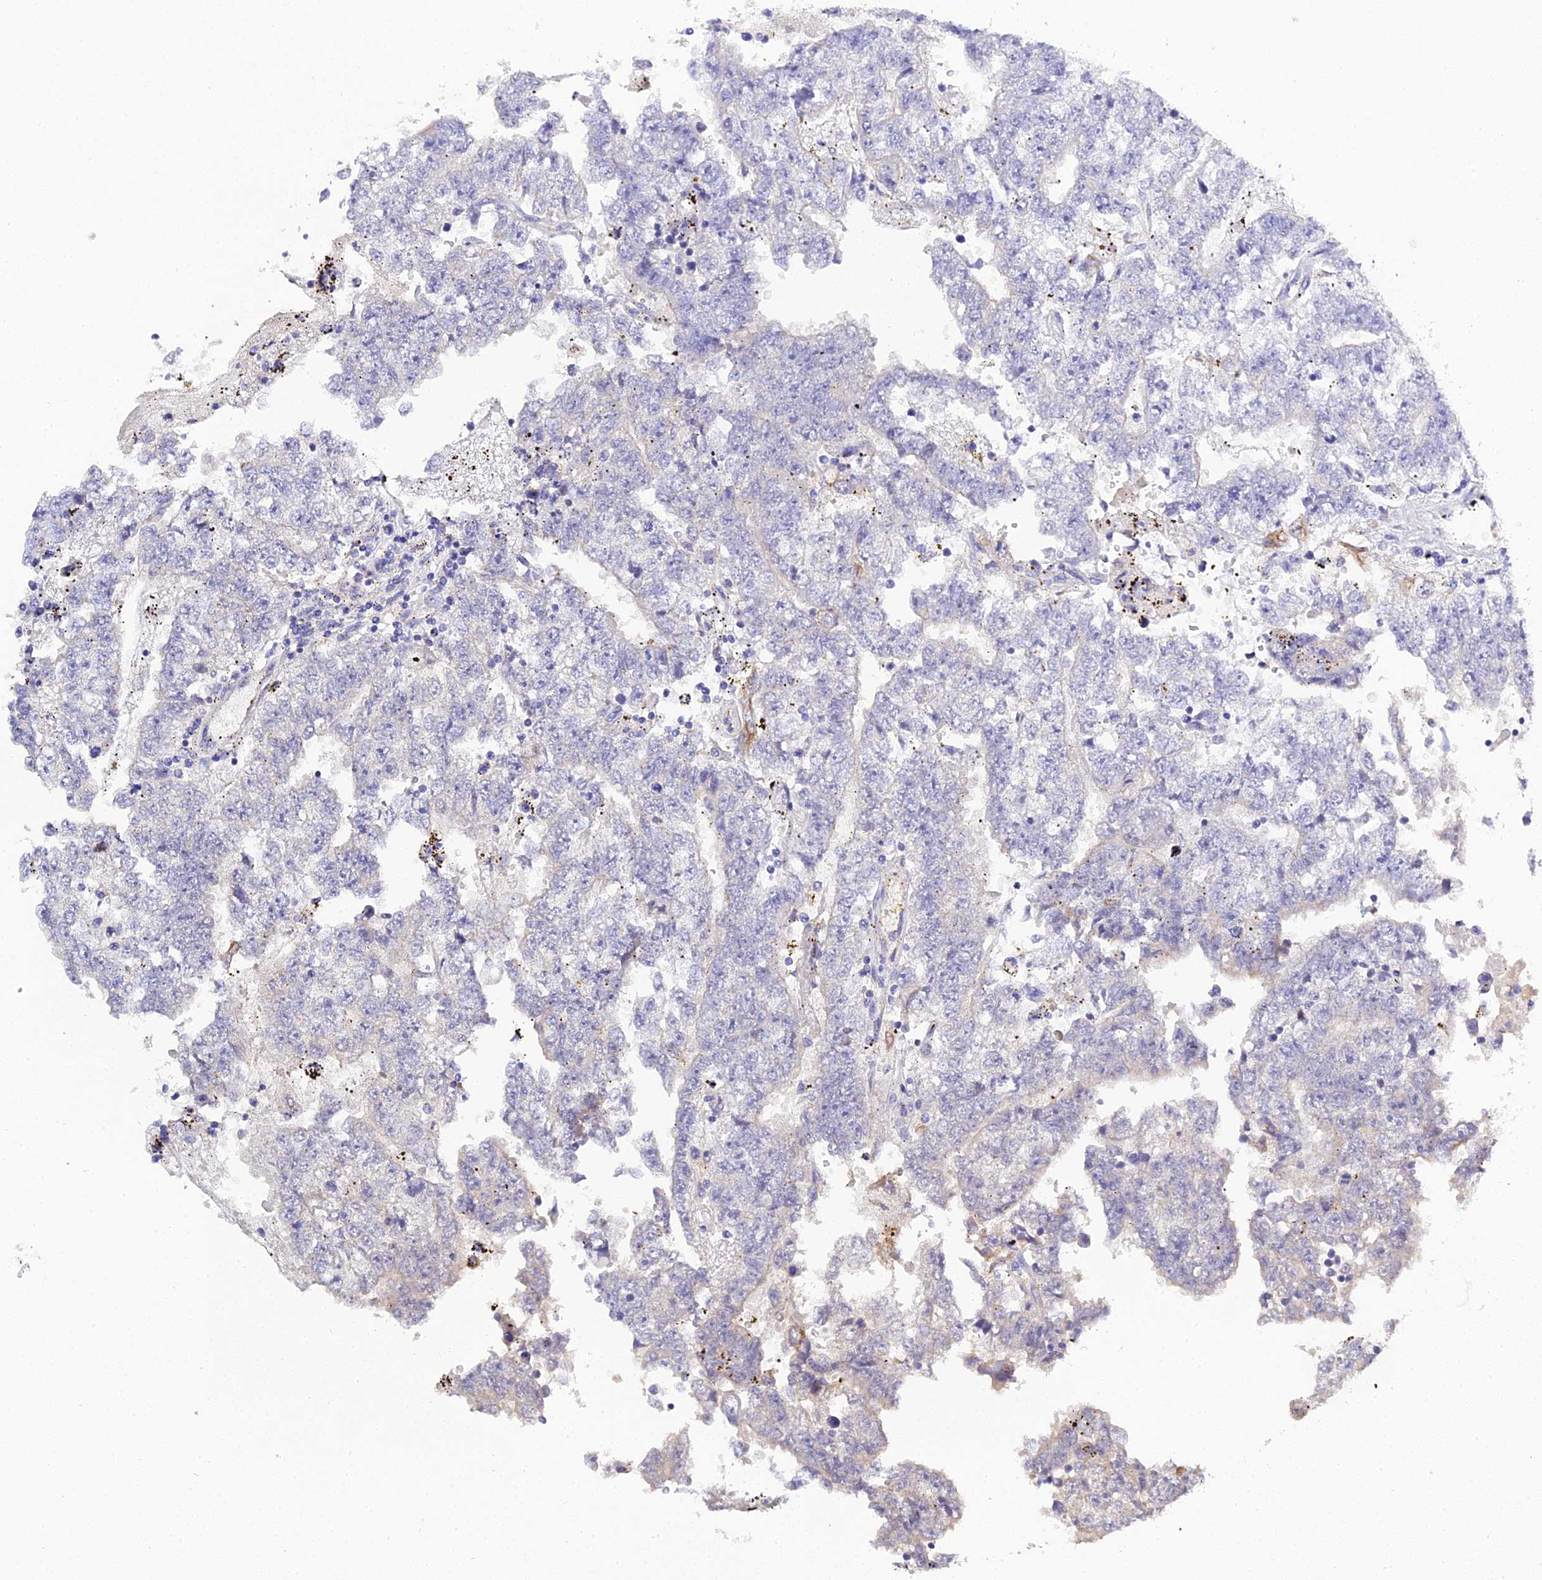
{"staining": {"intensity": "negative", "quantity": "none", "location": "none"}, "tissue": "testis cancer", "cell_type": "Tumor cells", "image_type": "cancer", "snomed": [{"axis": "morphology", "description": "Carcinoma, Embryonal, NOS"}, {"axis": "topography", "description": "Testis"}], "caption": "Histopathology image shows no significant protein expression in tumor cells of testis cancer.", "gene": "ZXDA", "patient": {"sex": "male", "age": 25}}